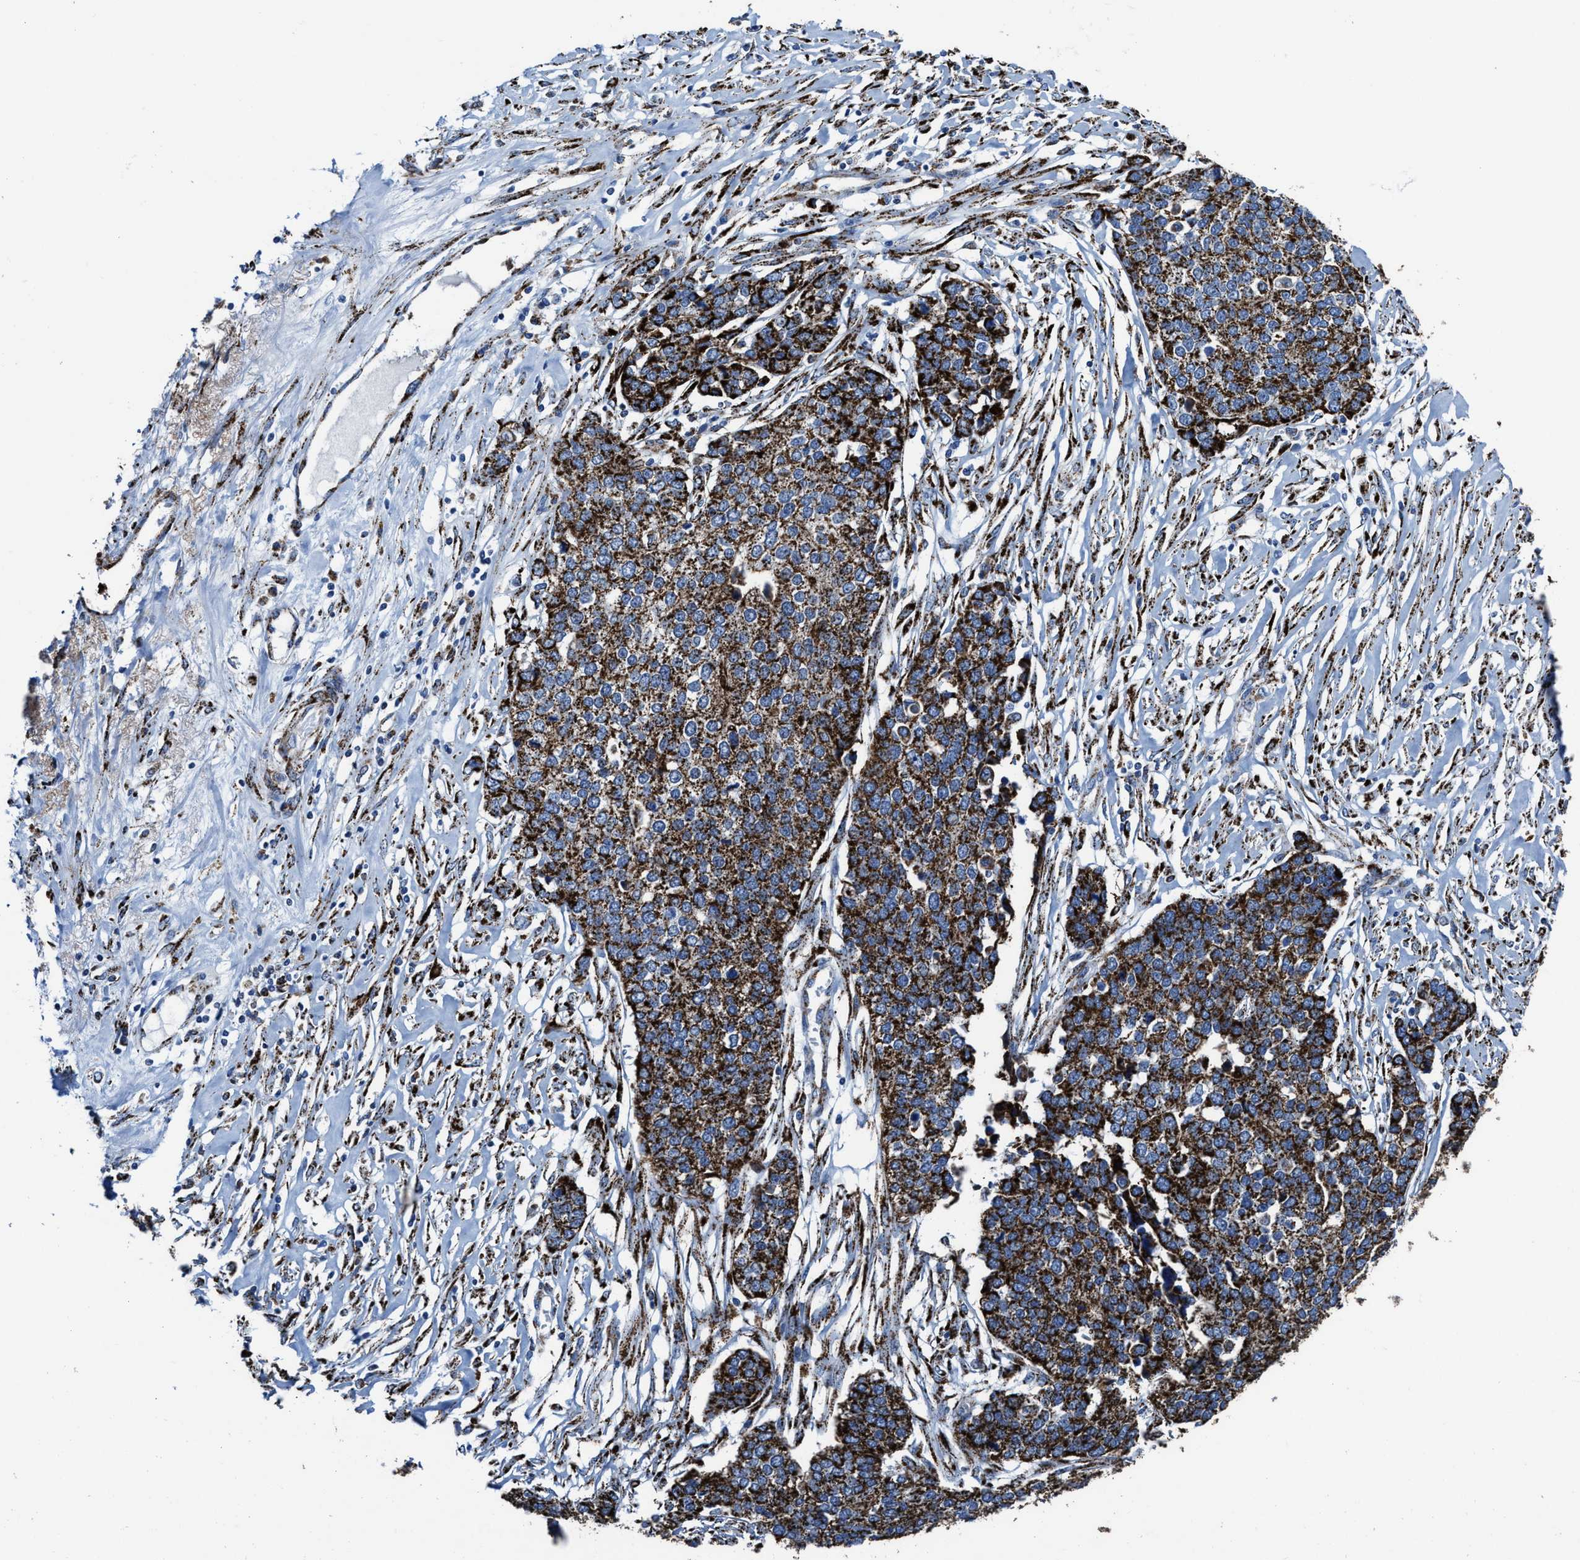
{"staining": {"intensity": "strong", "quantity": ">75%", "location": "cytoplasmic/membranous"}, "tissue": "ovarian cancer", "cell_type": "Tumor cells", "image_type": "cancer", "snomed": [{"axis": "morphology", "description": "Cystadenocarcinoma, serous, NOS"}, {"axis": "topography", "description": "Ovary"}], "caption": "A brown stain labels strong cytoplasmic/membranous expression of a protein in serous cystadenocarcinoma (ovarian) tumor cells.", "gene": "ALDH1B1", "patient": {"sex": "female", "age": 44}}